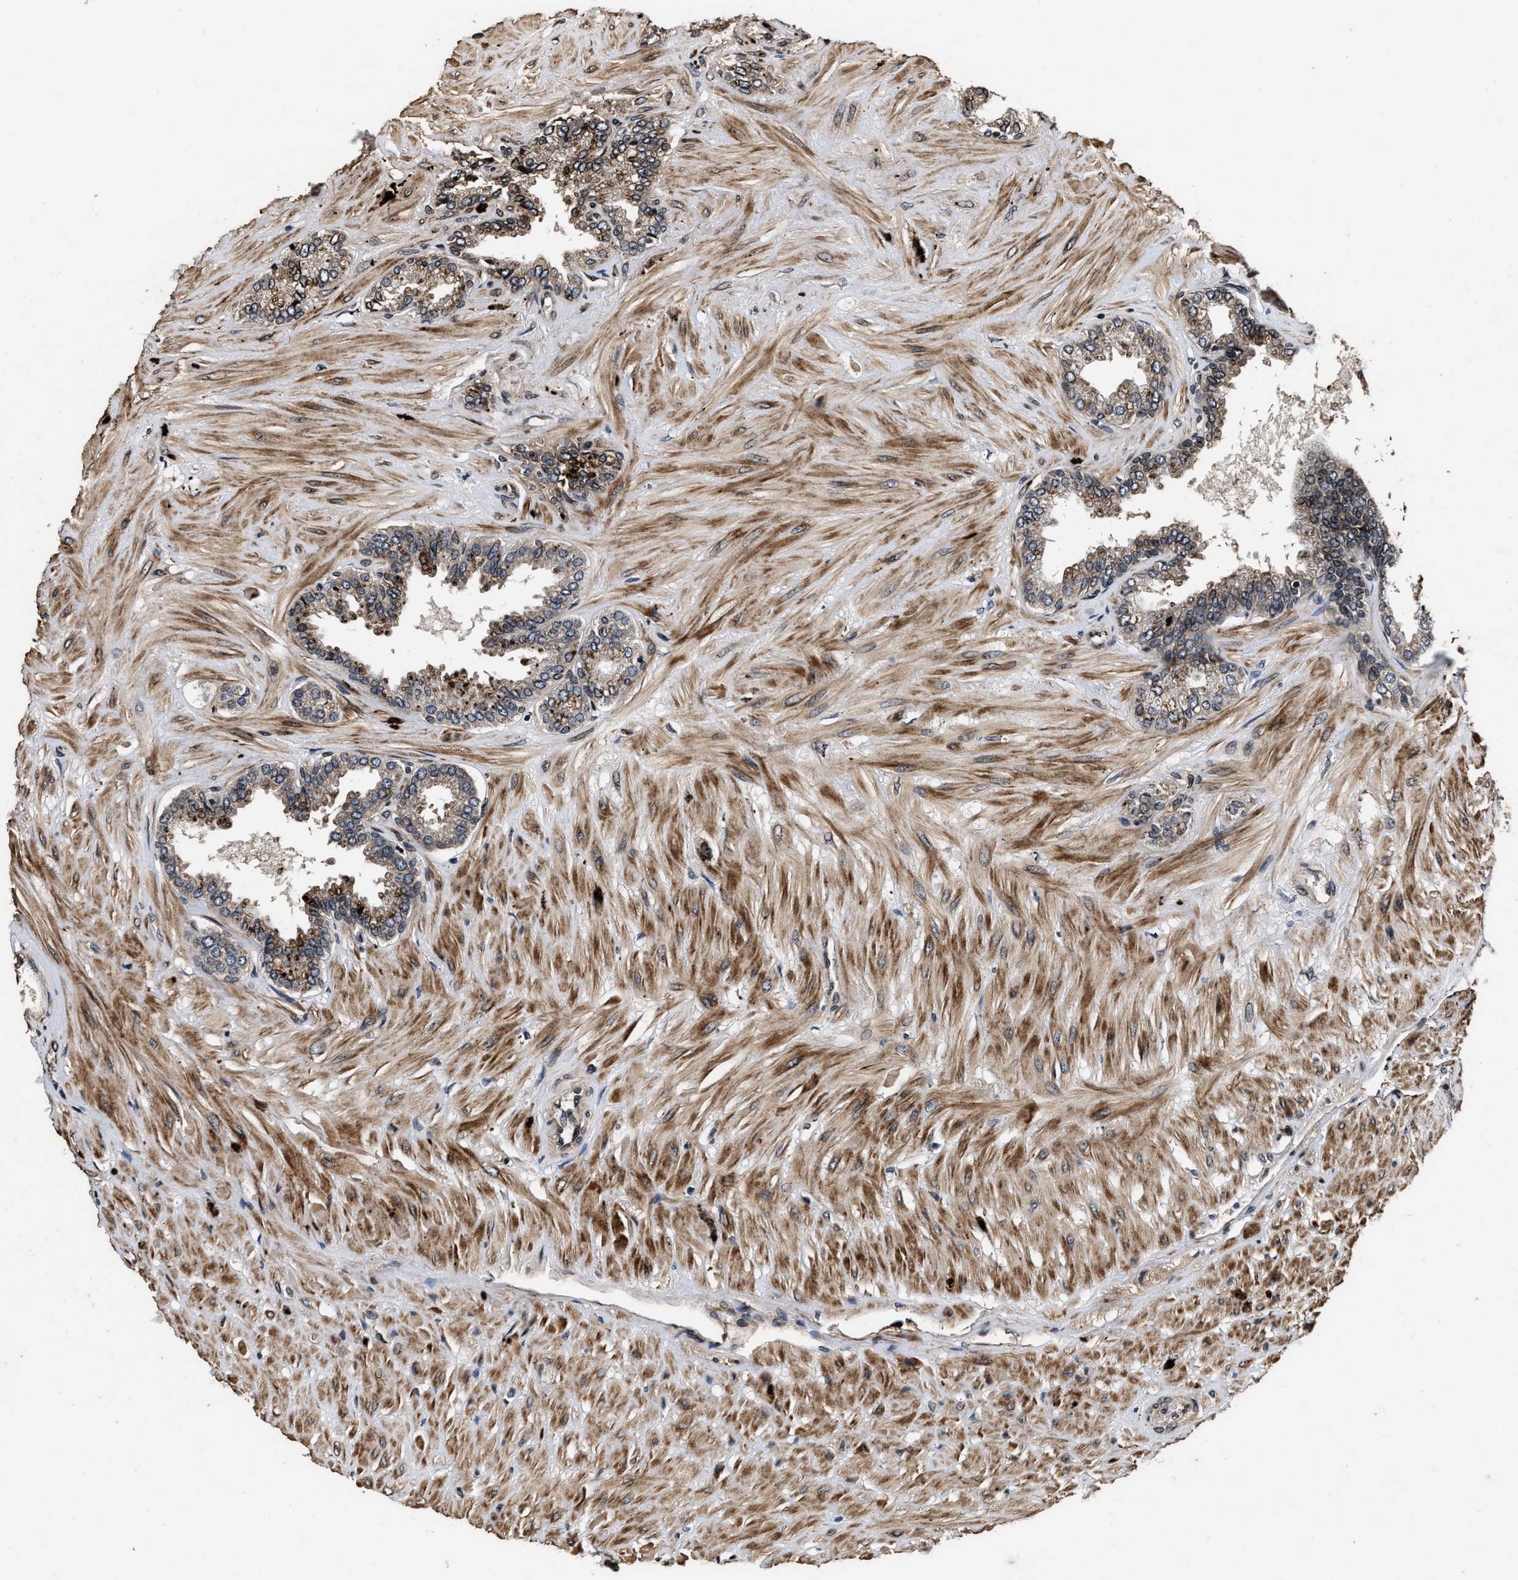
{"staining": {"intensity": "moderate", "quantity": "25%-75%", "location": "cytoplasmic/membranous,nuclear"}, "tissue": "seminal vesicle", "cell_type": "Glandular cells", "image_type": "normal", "snomed": [{"axis": "morphology", "description": "Normal tissue, NOS"}, {"axis": "topography", "description": "Seminal veicle"}], "caption": "High-magnification brightfield microscopy of benign seminal vesicle stained with DAB (3,3'-diaminobenzidine) (brown) and counterstained with hematoxylin (blue). glandular cells exhibit moderate cytoplasmic/membranous,nuclear positivity is identified in approximately25%-75% of cells.", "gene": "ACCS", "patient": {"sex": "male", "age": 46}}